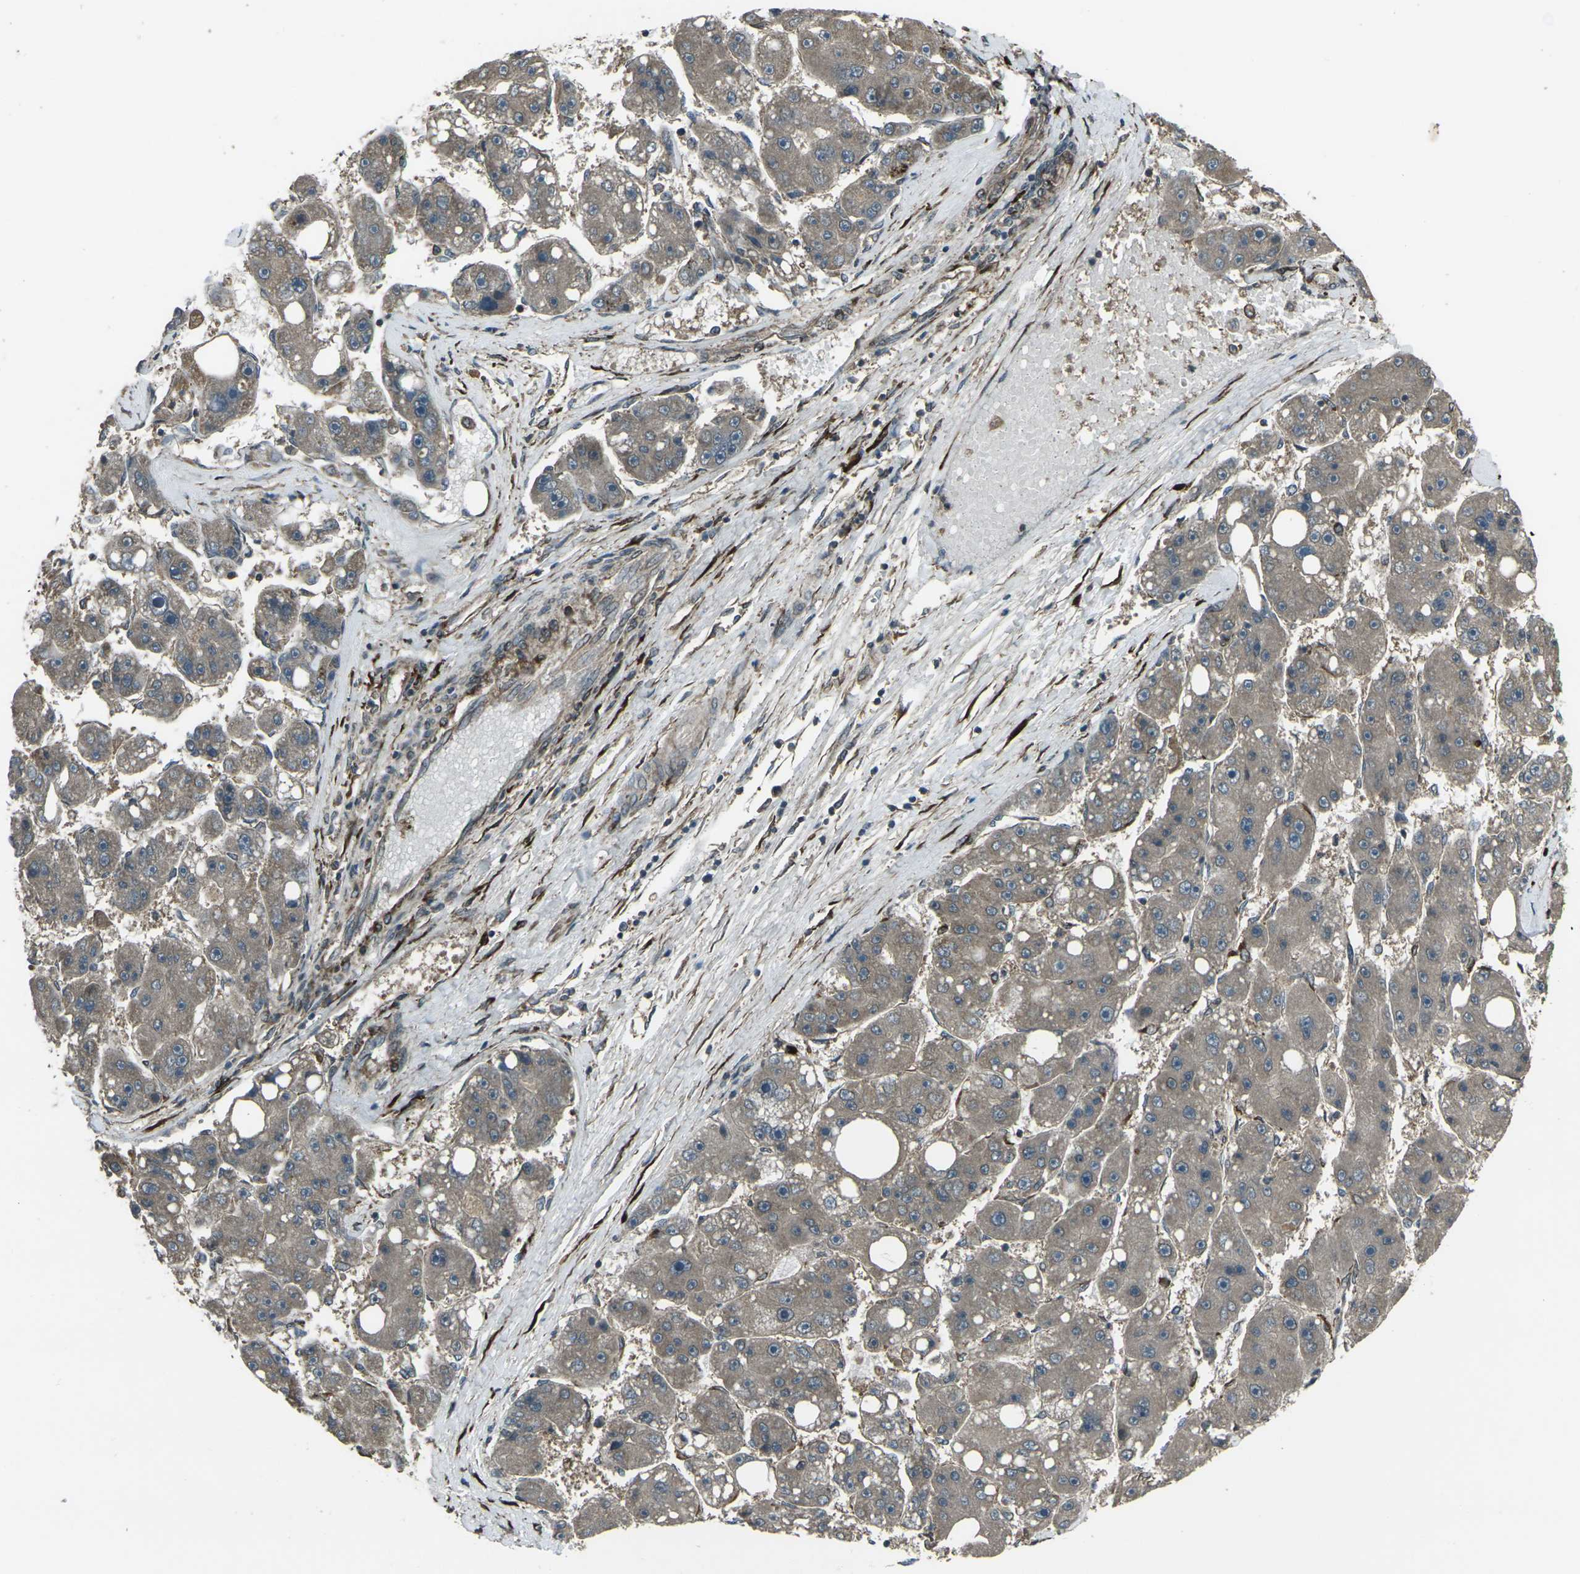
{"staining": {"intensity": "moderate", "quantity": ">75%", "location": "cytoplasmic/membranous"}, "tissue": "liver cancer", "cell_type": "Tumor cells", "image_type": "cancer", "snomed": [{"axis": "morphology", "description": "Carcinoma, Hepatocellular, NOS"}, {"axis": "topography", "description": "Liver"}], "caption": "Protein staining by immunohistochemistry exhibits moderate cytoplasmic/membranous staining in approximately >75% of tumor cells in liver cancer (hepatocellular carcinoma). The staining is performed using DAB (3,3'-diaminobenzidine) brown chromogen to label protein expression. The nuclei are counter-stained blue using hematoxylin.", "gene": "LSMEM1", "patient": {"sex": "female", "age": 61}}